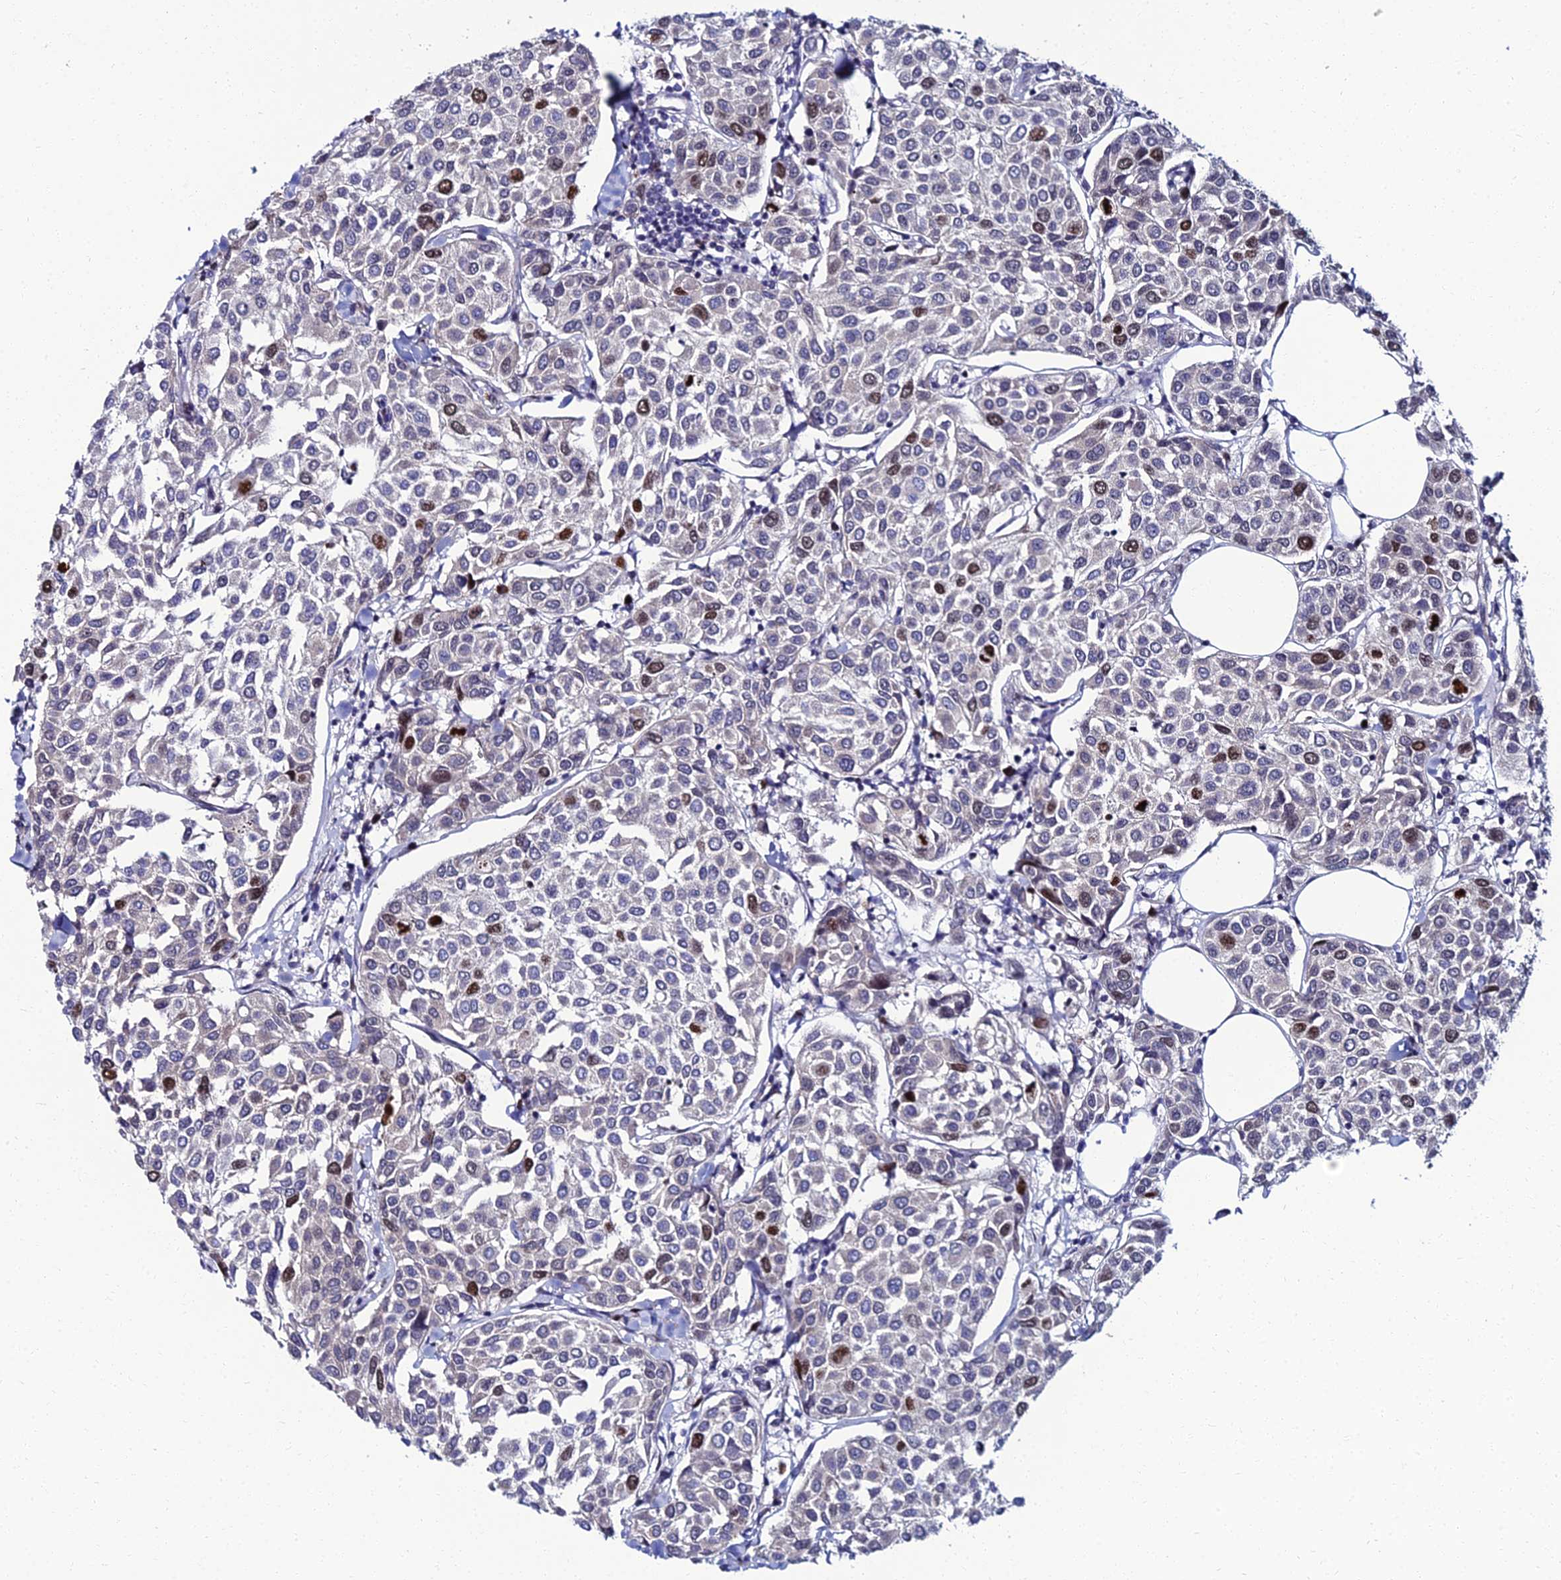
{"staining": {"intensity": "moderate", "quantity": "<25%", "location": "nuclear"}, "tissue": "breast cancer", "cell_type": "Tumor cells", "image_type": "cancer", "snomed": [{"axis": "morphology", "description": "Duct carcinoma"}, {"axis": "topography", "description": "Breast"}], "caption": "A low amount of moderate nuclear staining is seen in about <25% of tumor cells in breast cancer (invasive ductal carcinoma) tissue.", "gene": "TAF9B", "patient": {"sex": "female", "age": 55}}